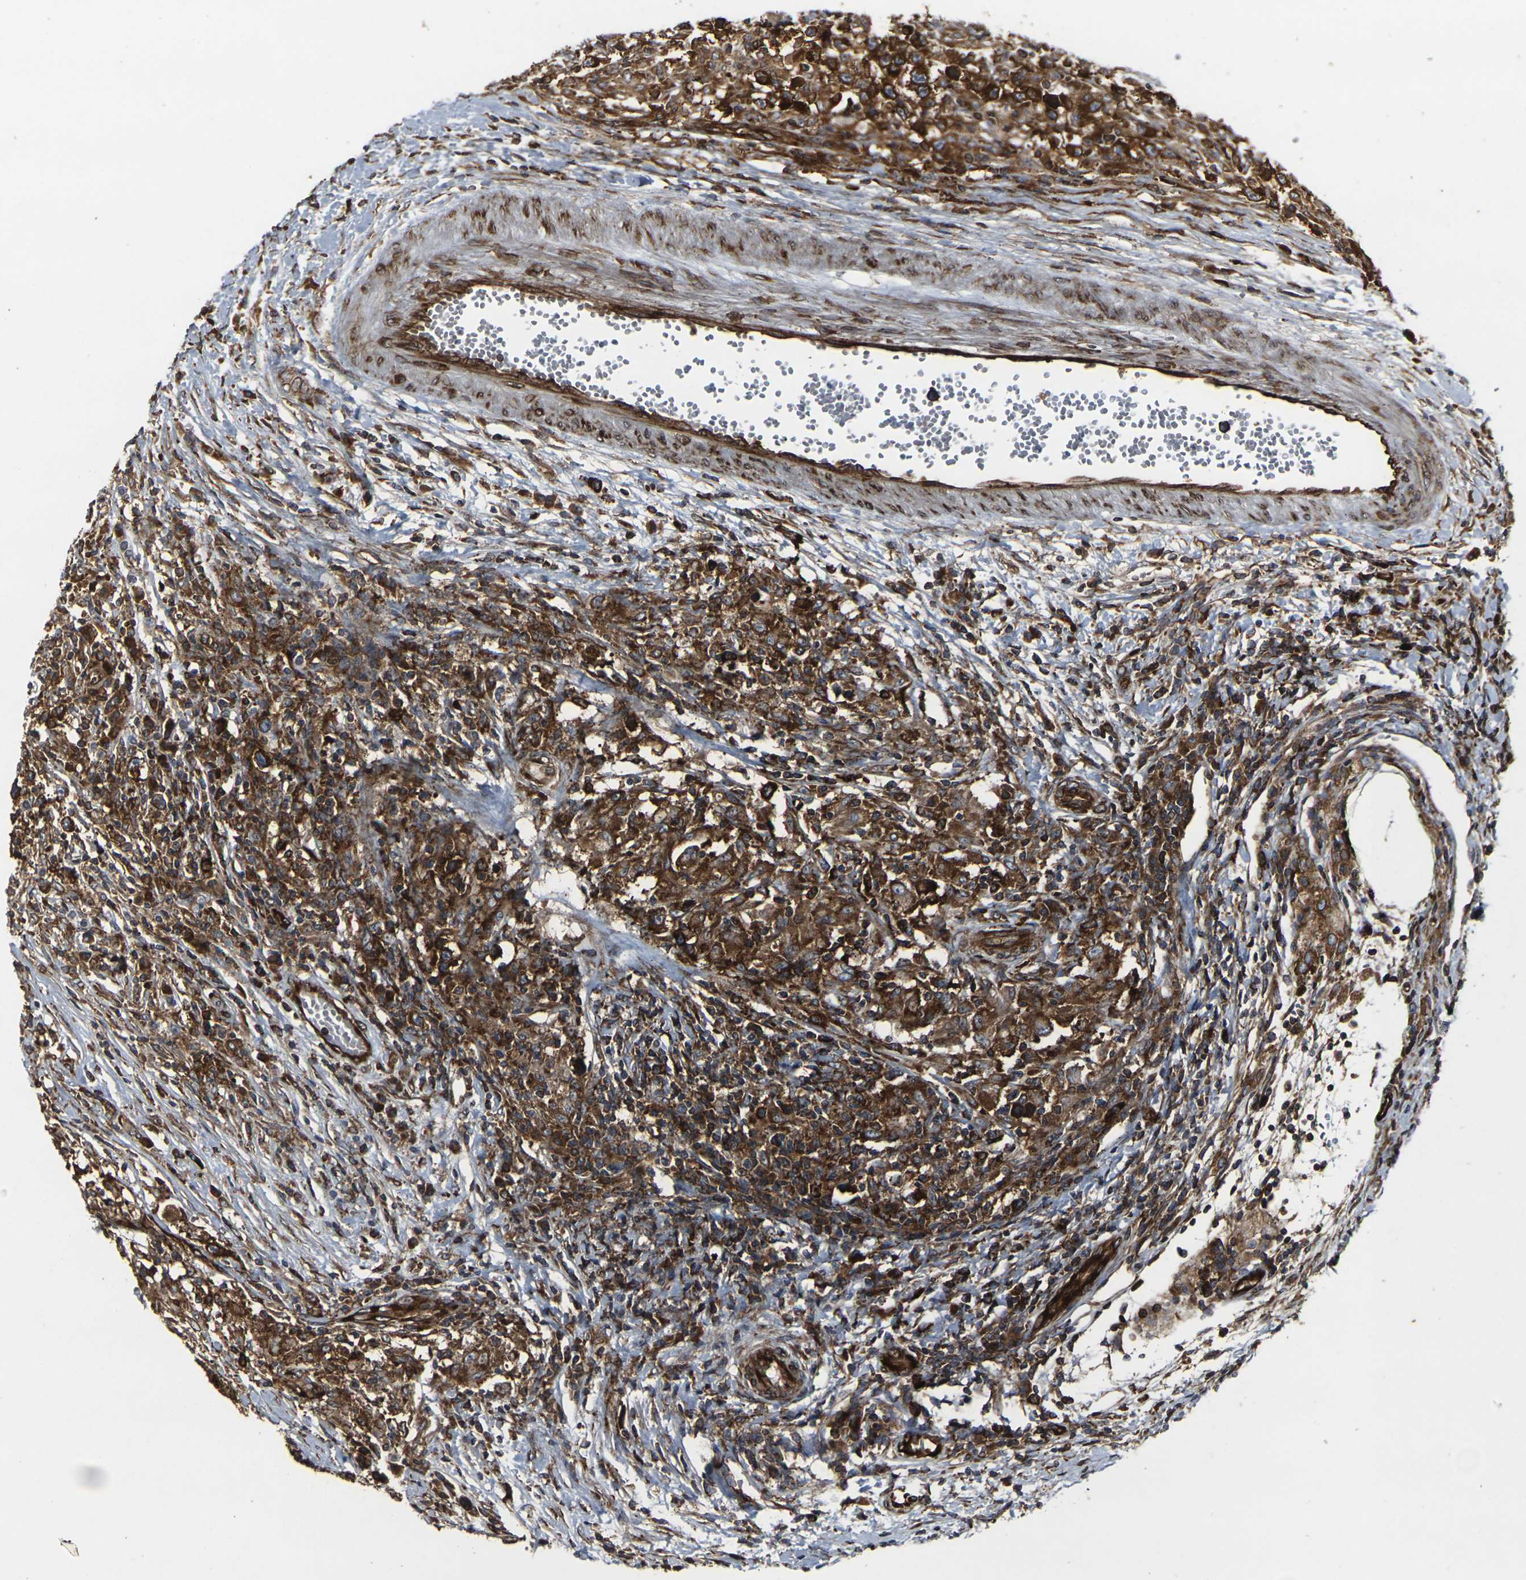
{"staining": {"intensity": "moderate", "quantity": ">75%", "location": "cytoplasmic/membranous"}, "tissue": "testis cancer", "cell_type": "Tumor cells", "image_type": "cancer", "snomed": [{"axis": "morphology", "description": "Carcinoma, Embryonal, NOS"}, {"axis": "topography", "description": "Testis"}], "caption": "Immunohistochemistry (IHC) of testis cancer (embryonal carcinoma) reveals medium levels of moderate cytoplasmic/membranous expression in about >75% of tumor cells.", "gene": "MARCHF2", "patient": {"sex": "male", "age": 21}}